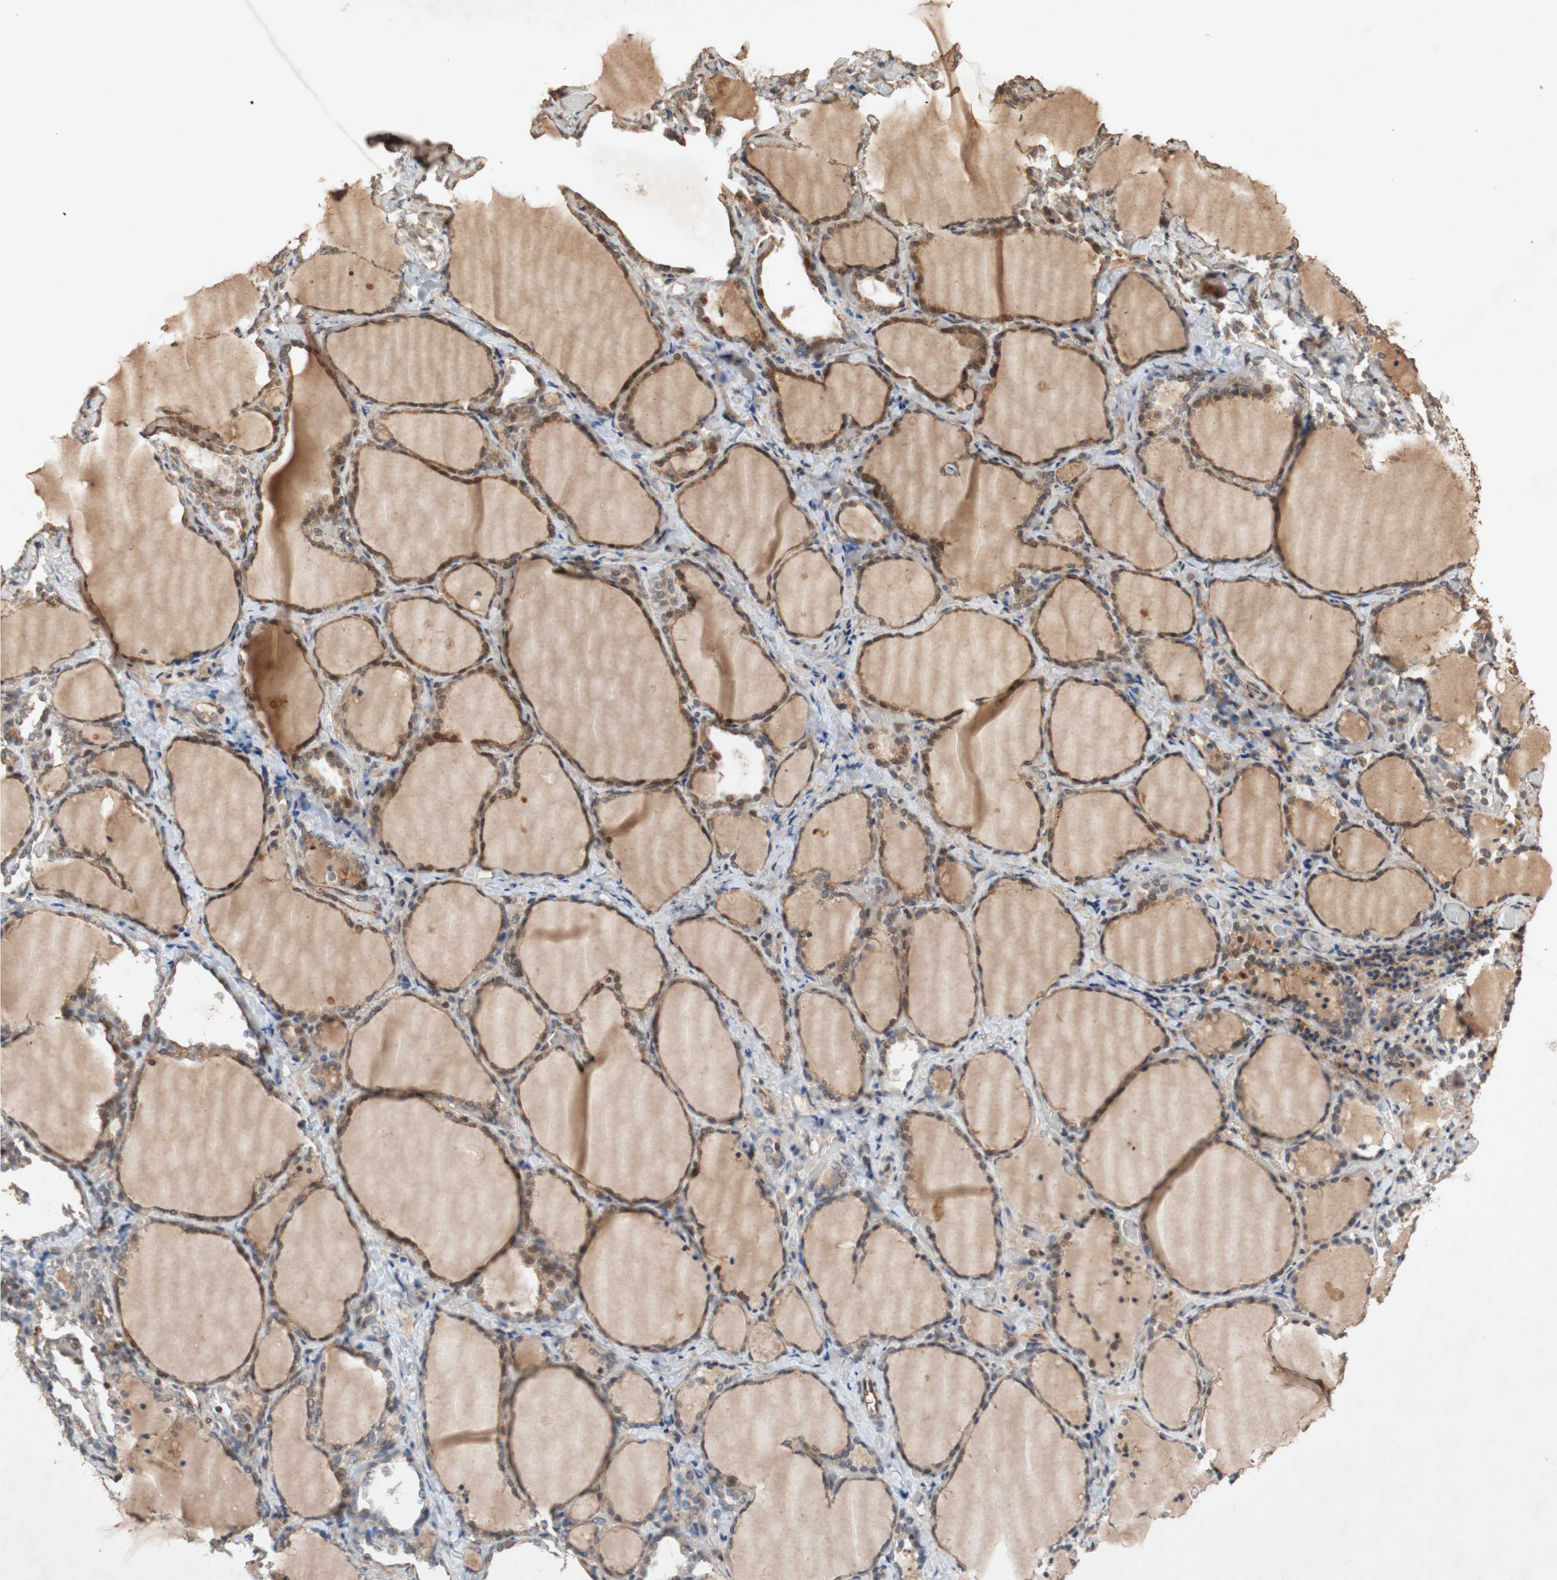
{"staining": {"intensity": "weak", "quantity": "25%-75%", "location": "cytoplasmic/membranous"}, "tissue": "thyroid gland", "cell_type": "Glandular cells", "image_type": "normal", "snomed": [{"axis": "morphology", "description": "Normal tissue, NOS"}, {"axis": "morphology", "description": "Papillary adenocarcinoma, NOS"}, {"axis": "topography", "description": "Thyroid gland"}], "caption": "Immunohistochemical staining of normal human thyroid gland displays 25%-75% levels of weak cytoplasmic/membranous protein positivity in about 25%-75% of glandular cells.", "gene": "TUBB", "patient": {"sex": "female", "age": 30}}